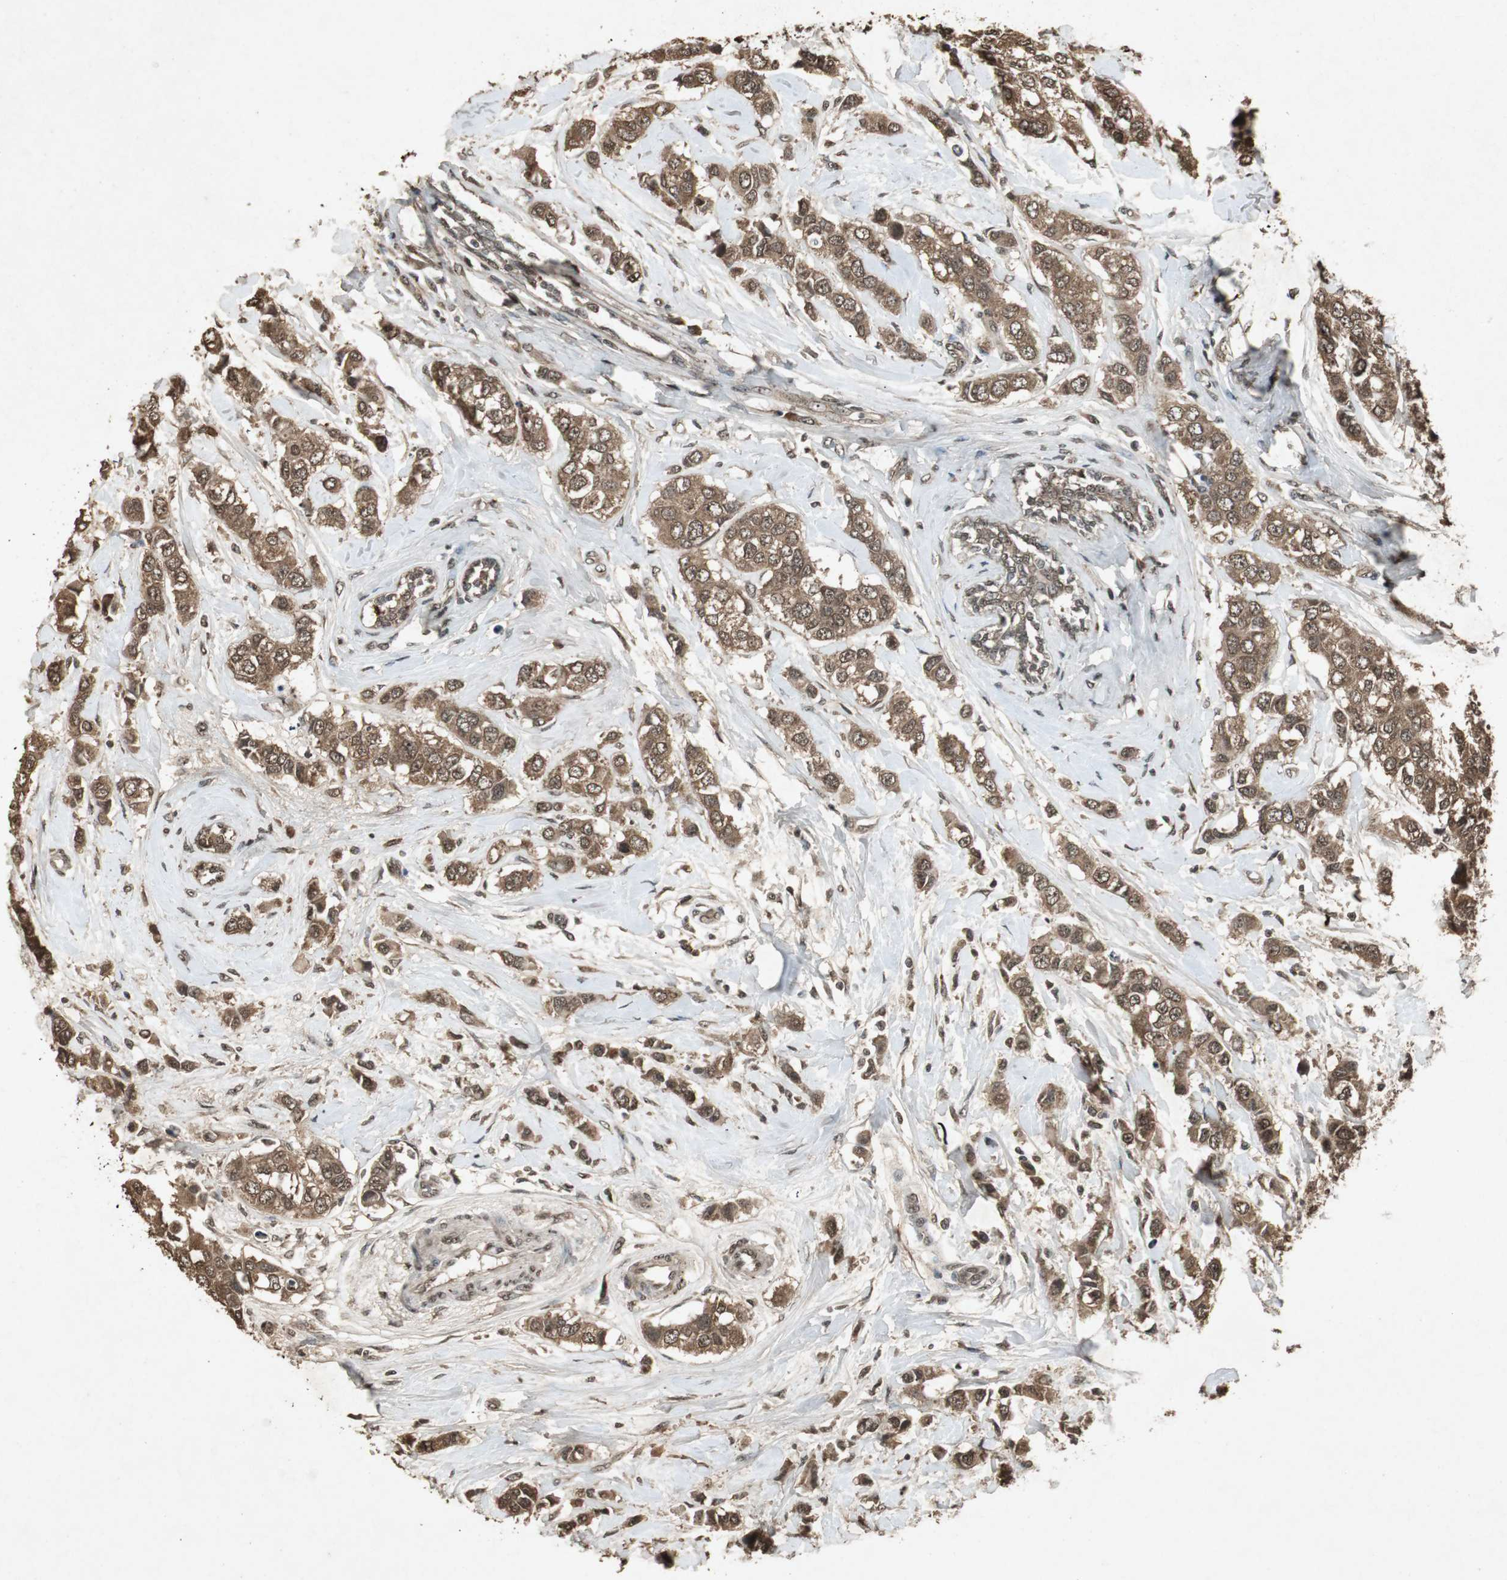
{"staining": {"intensity": "moderate", "quantity": ">75%", "location": "cytoplasmic/membranous,nuclear"}, "tissue": "breast cancer", "cell_type": "Tumor cells", "image_type": "cancer", "snomed": [{"axis": "morphology", "description": "Duct carcinoma"}, {"axis": "topography", "description": "Breast"}], "caption": "Immunohistochemistry image of neoplastic tissue: breast cancer stained using immunohistochemistry displays medium levels of moderate protein expression localized specifically in the cytoplasmic/membranous and nuclear of tumor cells, appearing as a cytoplasmic/membranous and nuclear brown color.", "gene": "EMX1", "patient": {"sex": "female", "age": 50}}